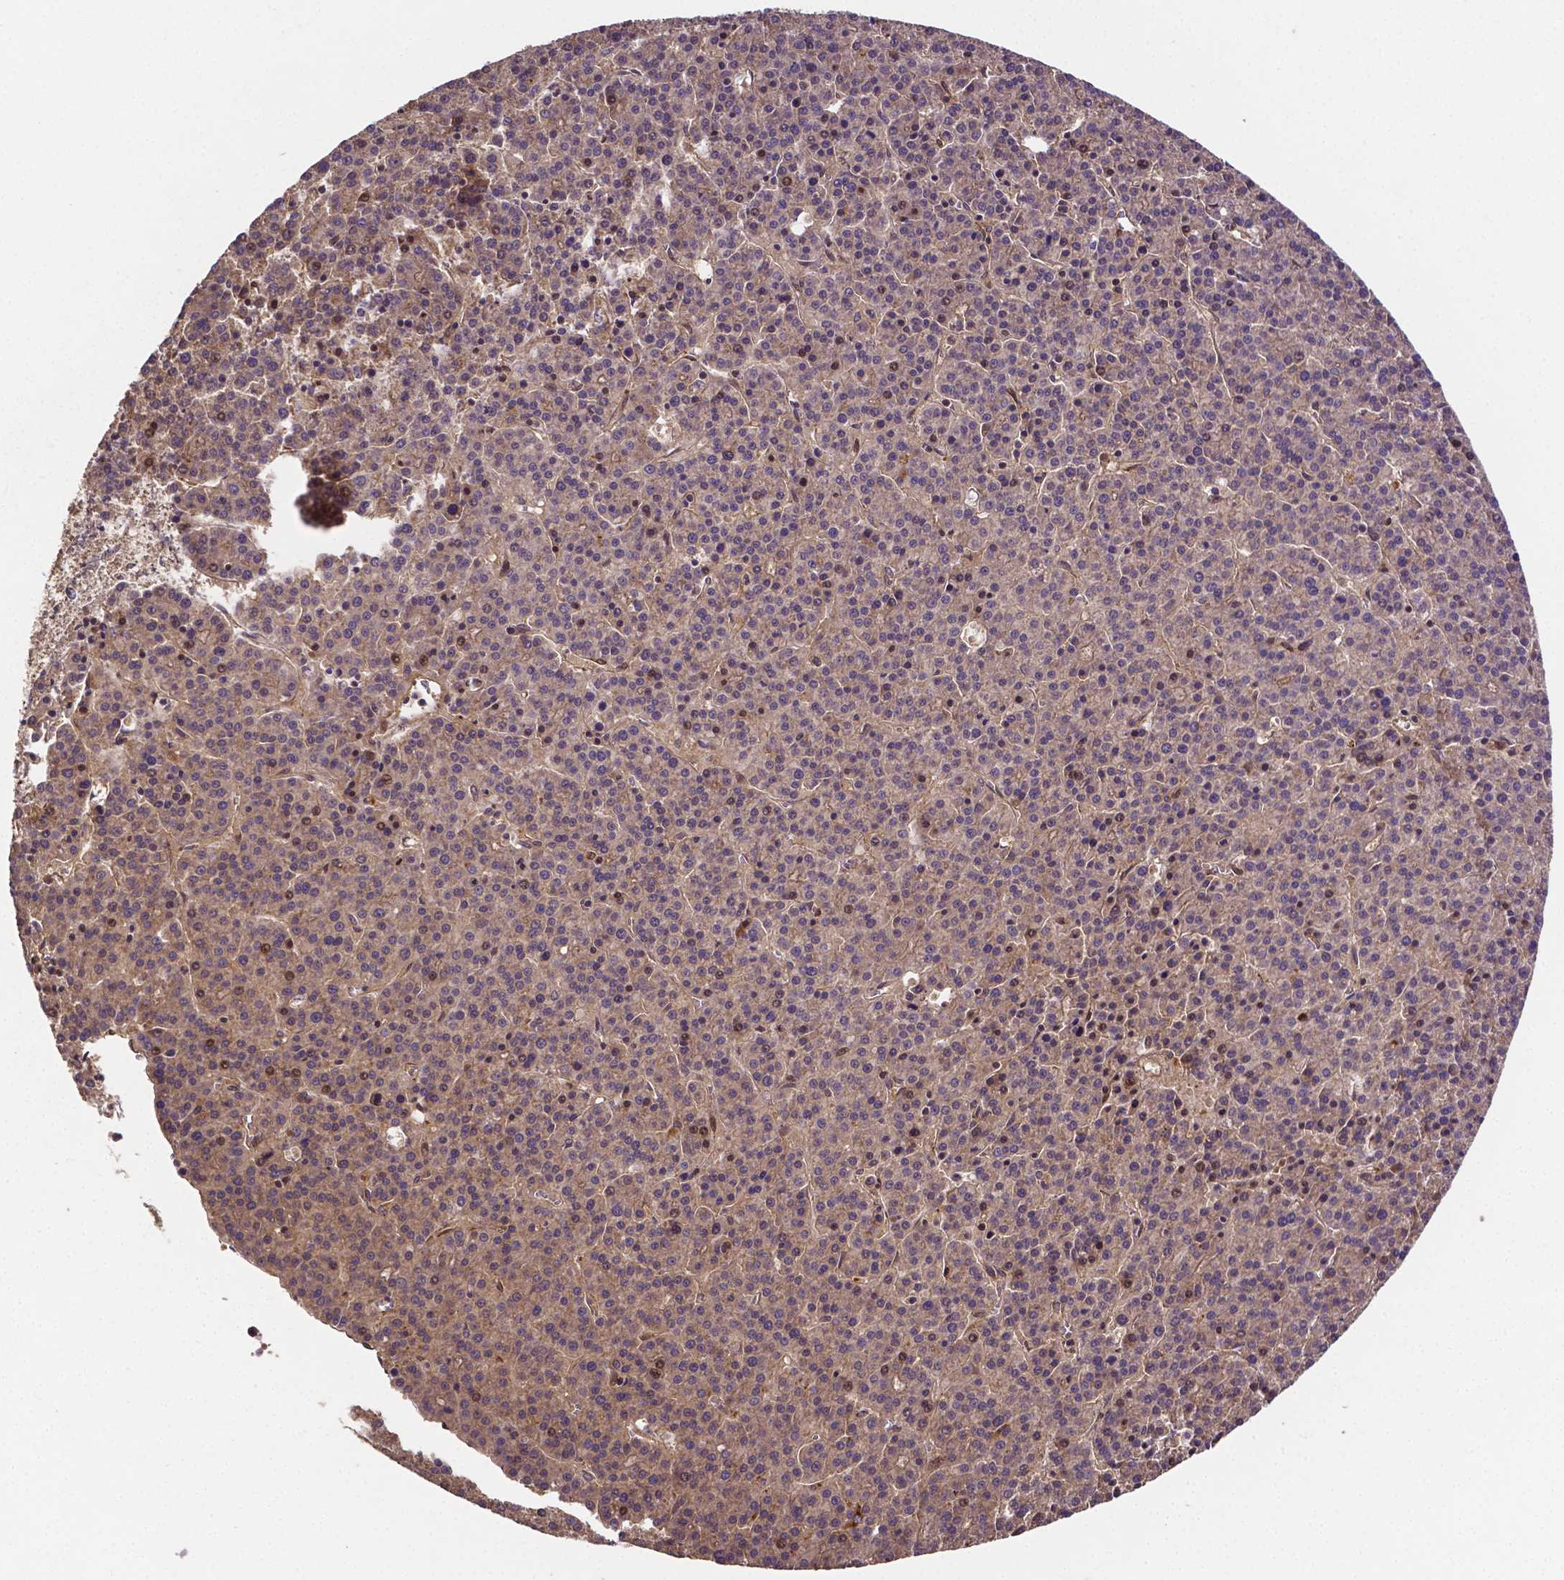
{"staining": {"intensity": "negative", "quantity": "none", "location": "none"}, "tissue": "liver cancer", "cell_type": "Tumor cells", "image_type": "cancer", "snomed": [{"axis": "morphology", "description": "Carcinoma, Hepatocellular, NOS"}, {"axis": "topography", "description": "Liver"}], "caption": "Immunohistochemistry (IHC) photomicrograph of neoplastic tissue: liver hepatocellular carcinoma stained with DAB (3,3'-diaminobenzidine) exhibits no significant protein positivity in tumor cells.", "gene": "RNF123", "patient": {"sex": "female", "age": 58}}